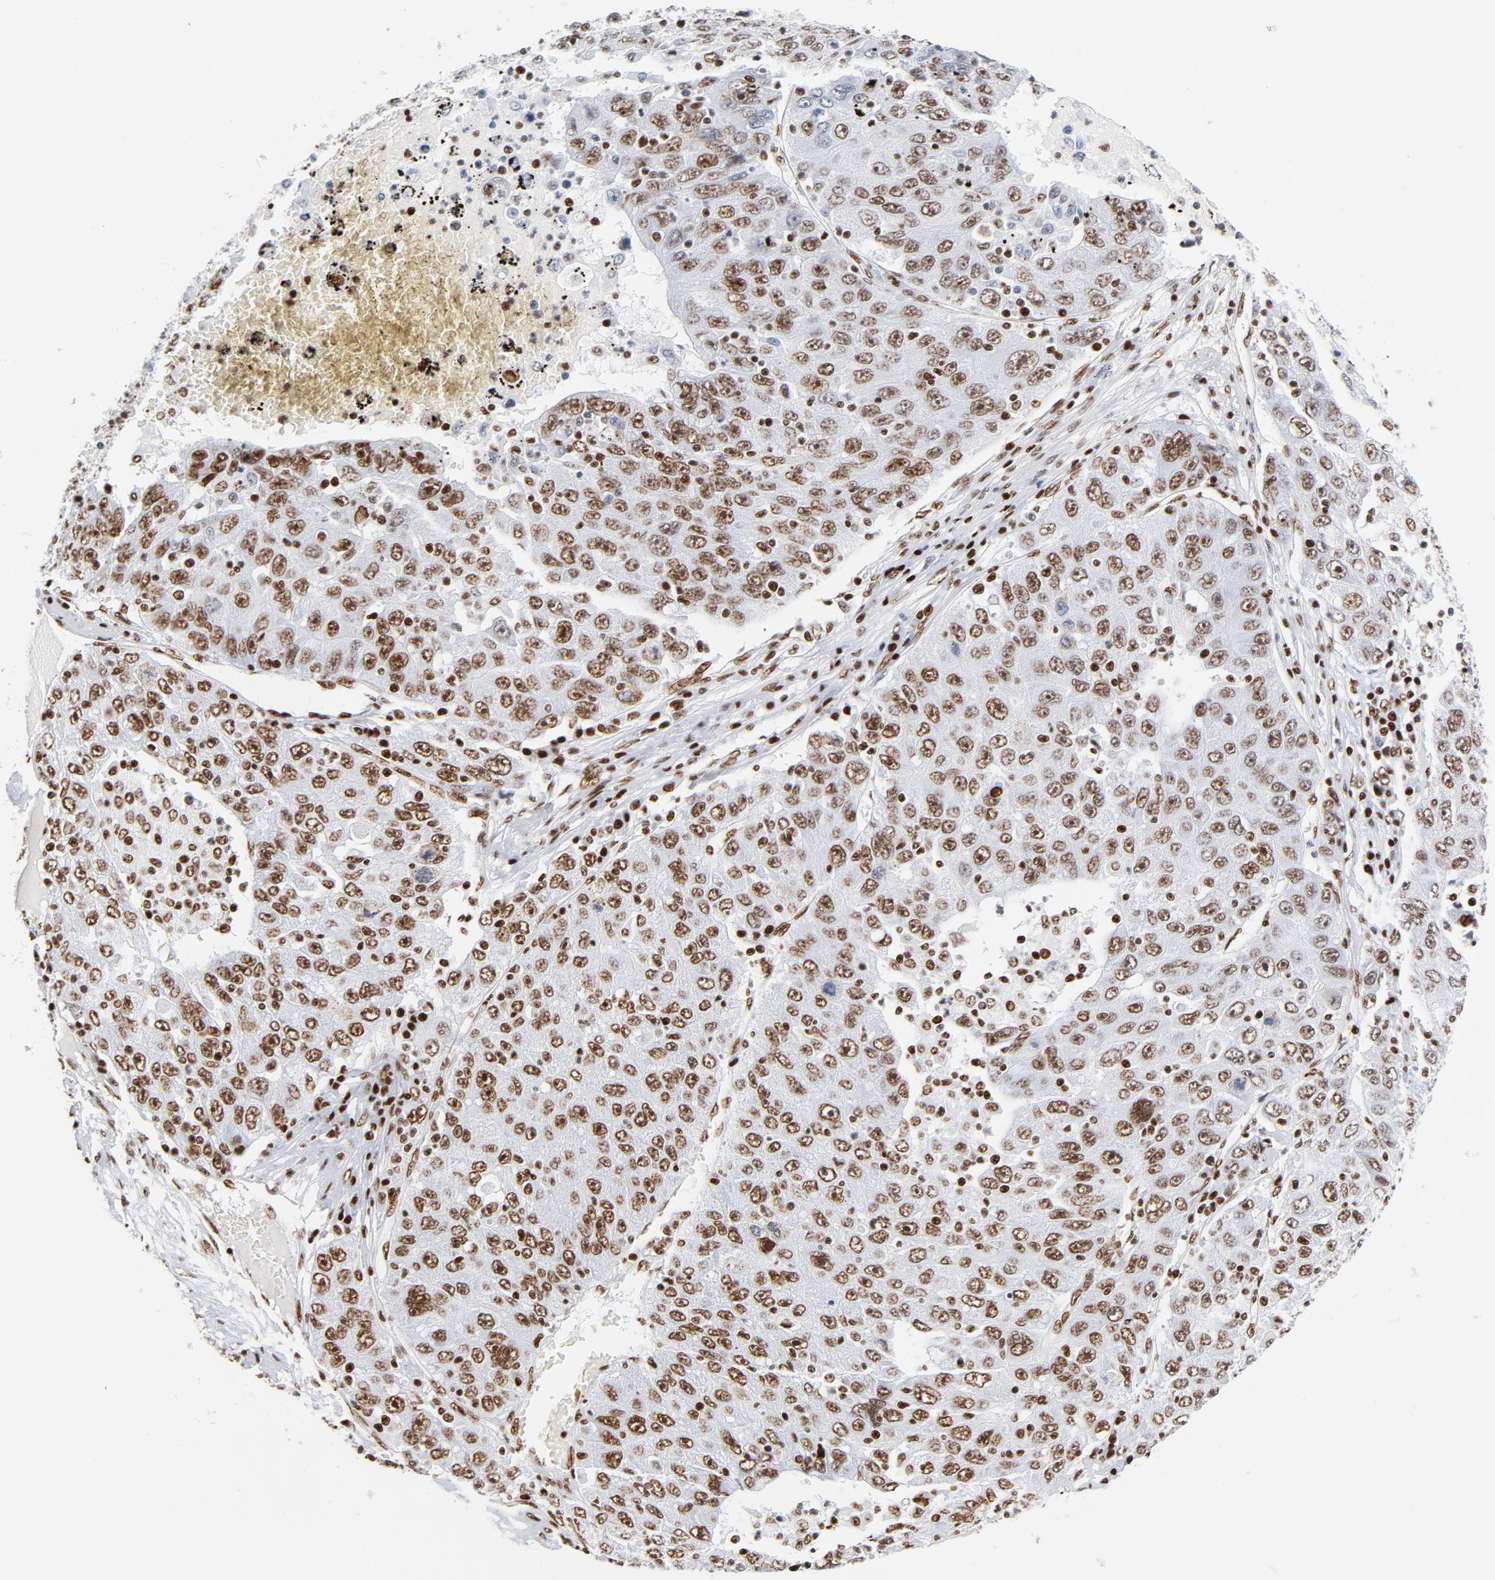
{"staining": {"intensity": "strong", "quantity": ">75%", "location": "nuclear"}, "tissue": "liver cancer", "cell_type": "Tumor cells", "image_type": "cancer", "snomed": [{"axis": "morphology", "description": "Carcinoma, Hepatocellular, NOS"}, {"axis": "topography", "description": "Liver"}], "caption": "Immunohistochemical staining of human liver hepatocellular carcinoma reveals strong nuclear protein staining in approximately >75% of tumor cells. (IHC, brightfield microscopy, high magnification).", "gene": "XRCC5", "patient": {"sex": "male", "age": 49}}